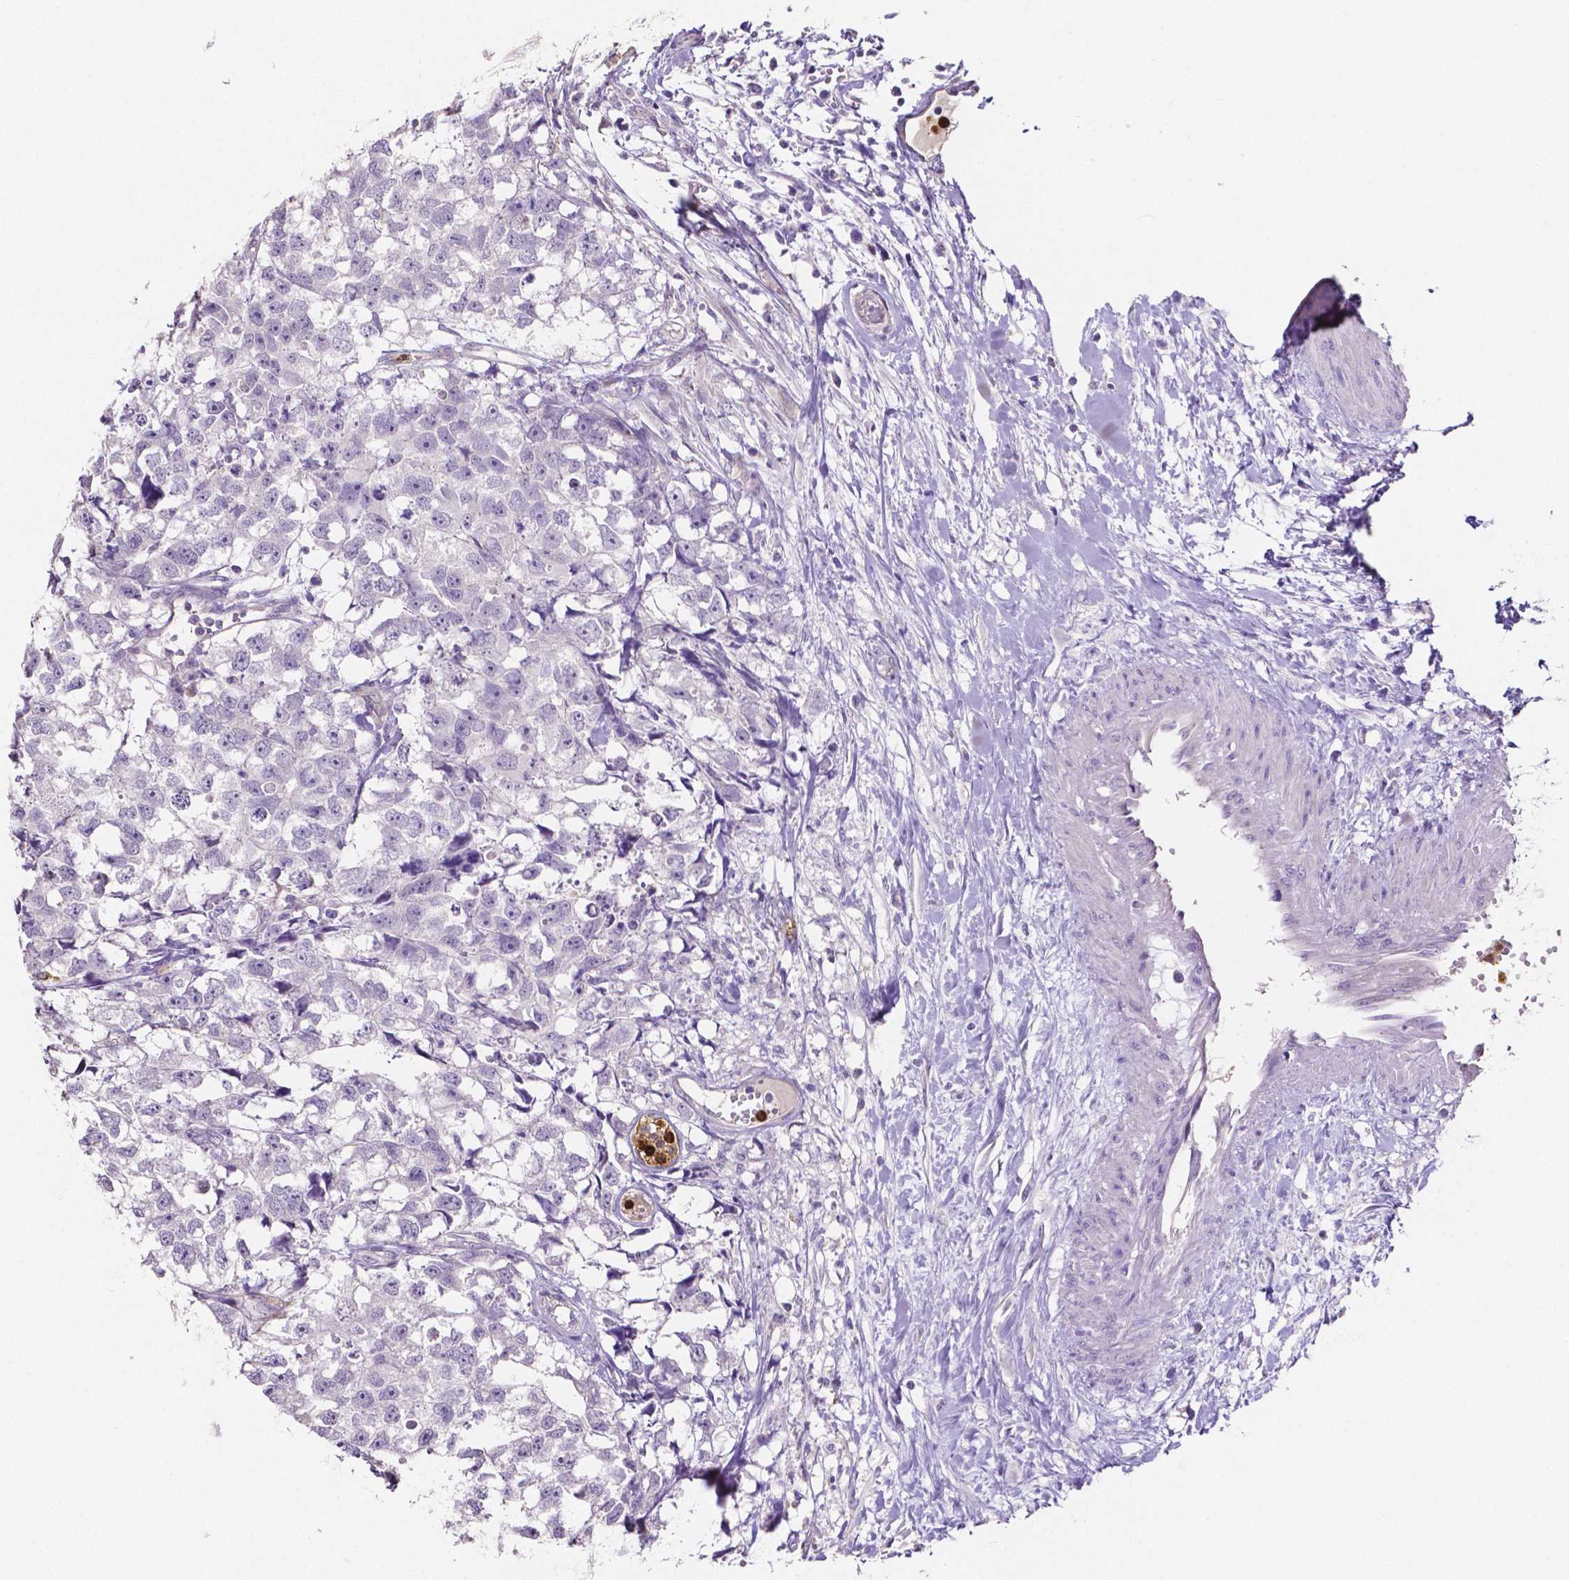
{"staining": {"intensity": "negative", "quantity": "none", "location": "none"}, "tissue": "testis cancer", "cell_type": "Tumor cells", "image_type": "cancer", "snomed": [{"axis": "morphology", "description": "Carcinoma, Embryonal, NOS"}, {"axis": "morphology", "description": "Teratoma, malignant, NOS"}, {"axis": "topography", "description": "Testis"}], "caption": "An immunohistochemistry (IHC) photomicrograph of testis cancer is shown. There is no staining in tumor cells of testis cancer. (DAB (3,3'-diaminobenzidine) immunohistochemistry with hematoxylin counter stain).", "gene": "MMP9", "patient": {"sex": "male", "age": 44}}